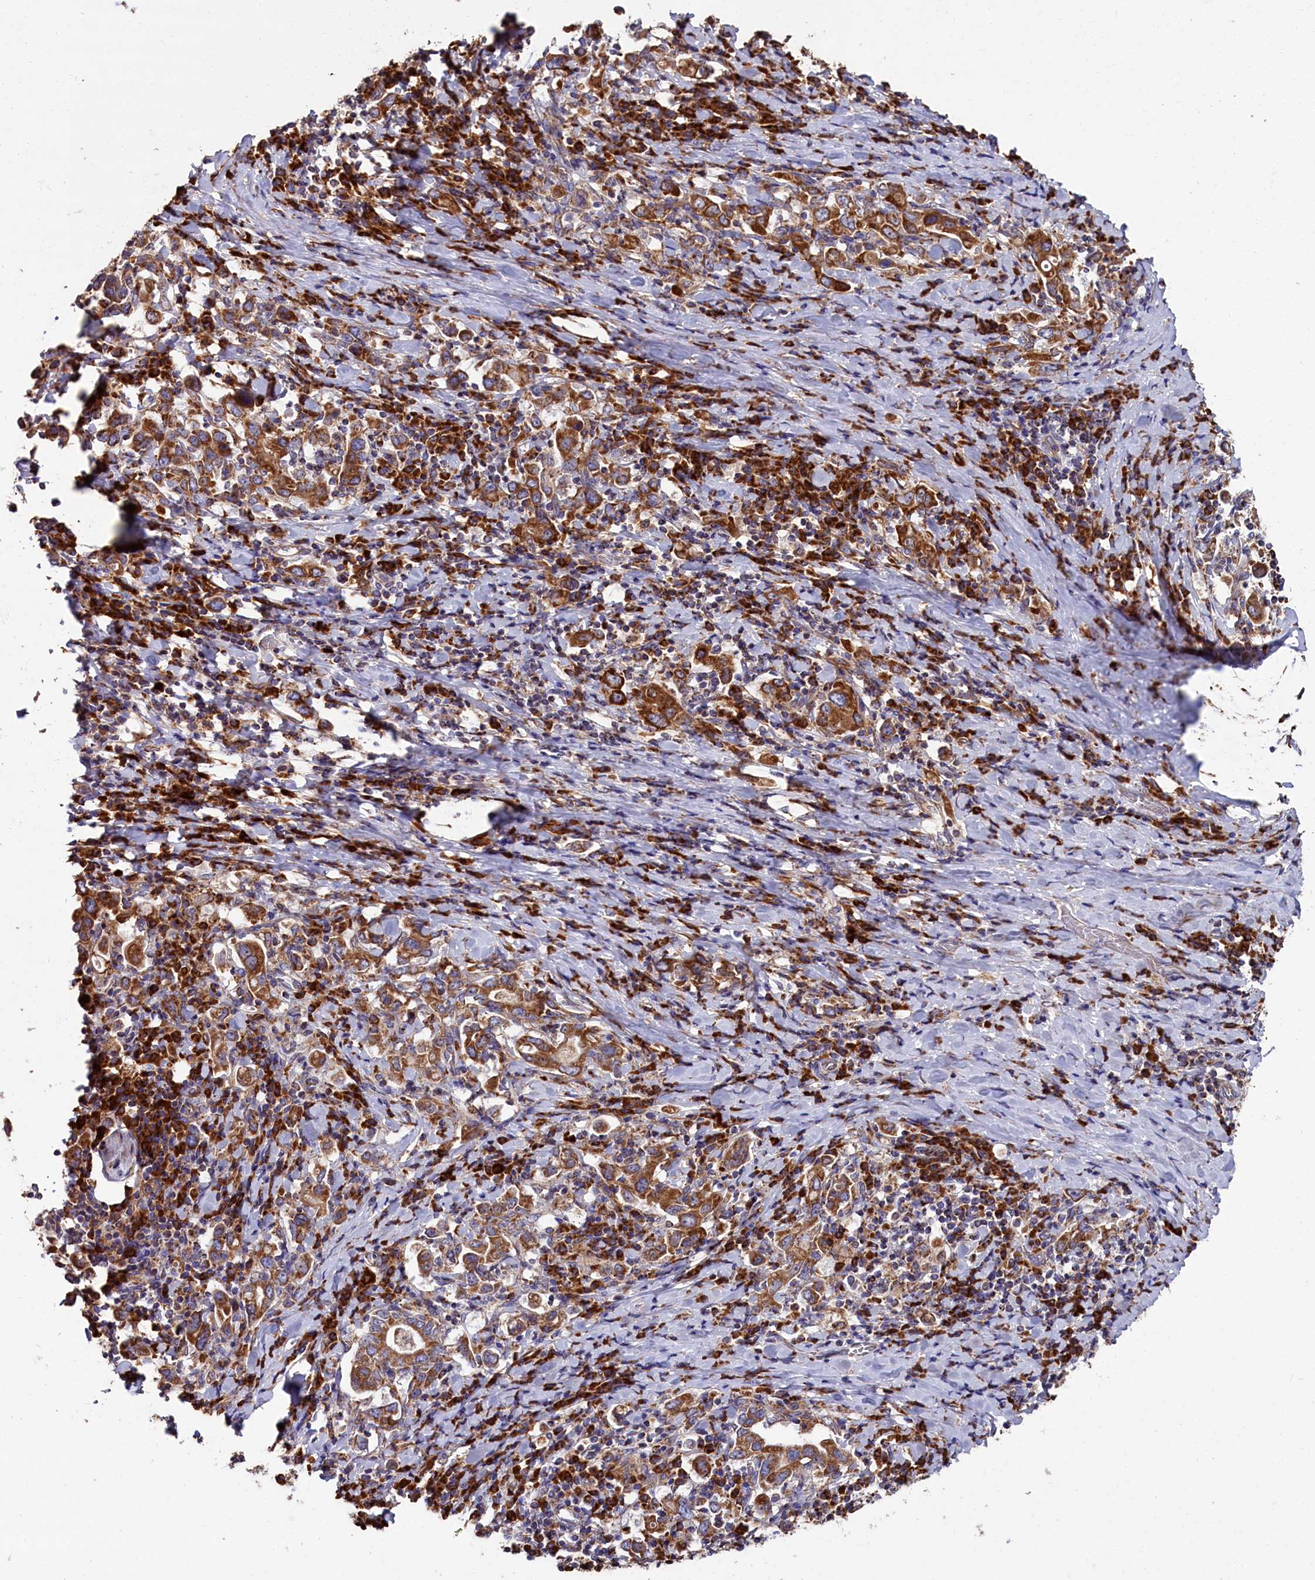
{"staining": {"intensity": "strong", "quantity": ">75%", "location": "cytoplasmic/membranous"}, "tissue": "stomach cancer", "cell_type": "Tumor cells", "image_type": "cancer", "snomed": [{"axis": "morphology", "description": "Adenocarcinoma, NOS"}, {"axis": "topography", "description": "Stomach, upper"}, {"axis": "topography", "description": "Stomach"}], "caption": "Immunohistochemistry histopathology image of human adenocarcinoma (stomach) stained for a protein (brown), which reveals high levels of strong cytoplasmic/membranous positivity in about >75% of tumor cells.", "gene": "ZSWIM1", "patient": {"sex": "male", "age": 62}}